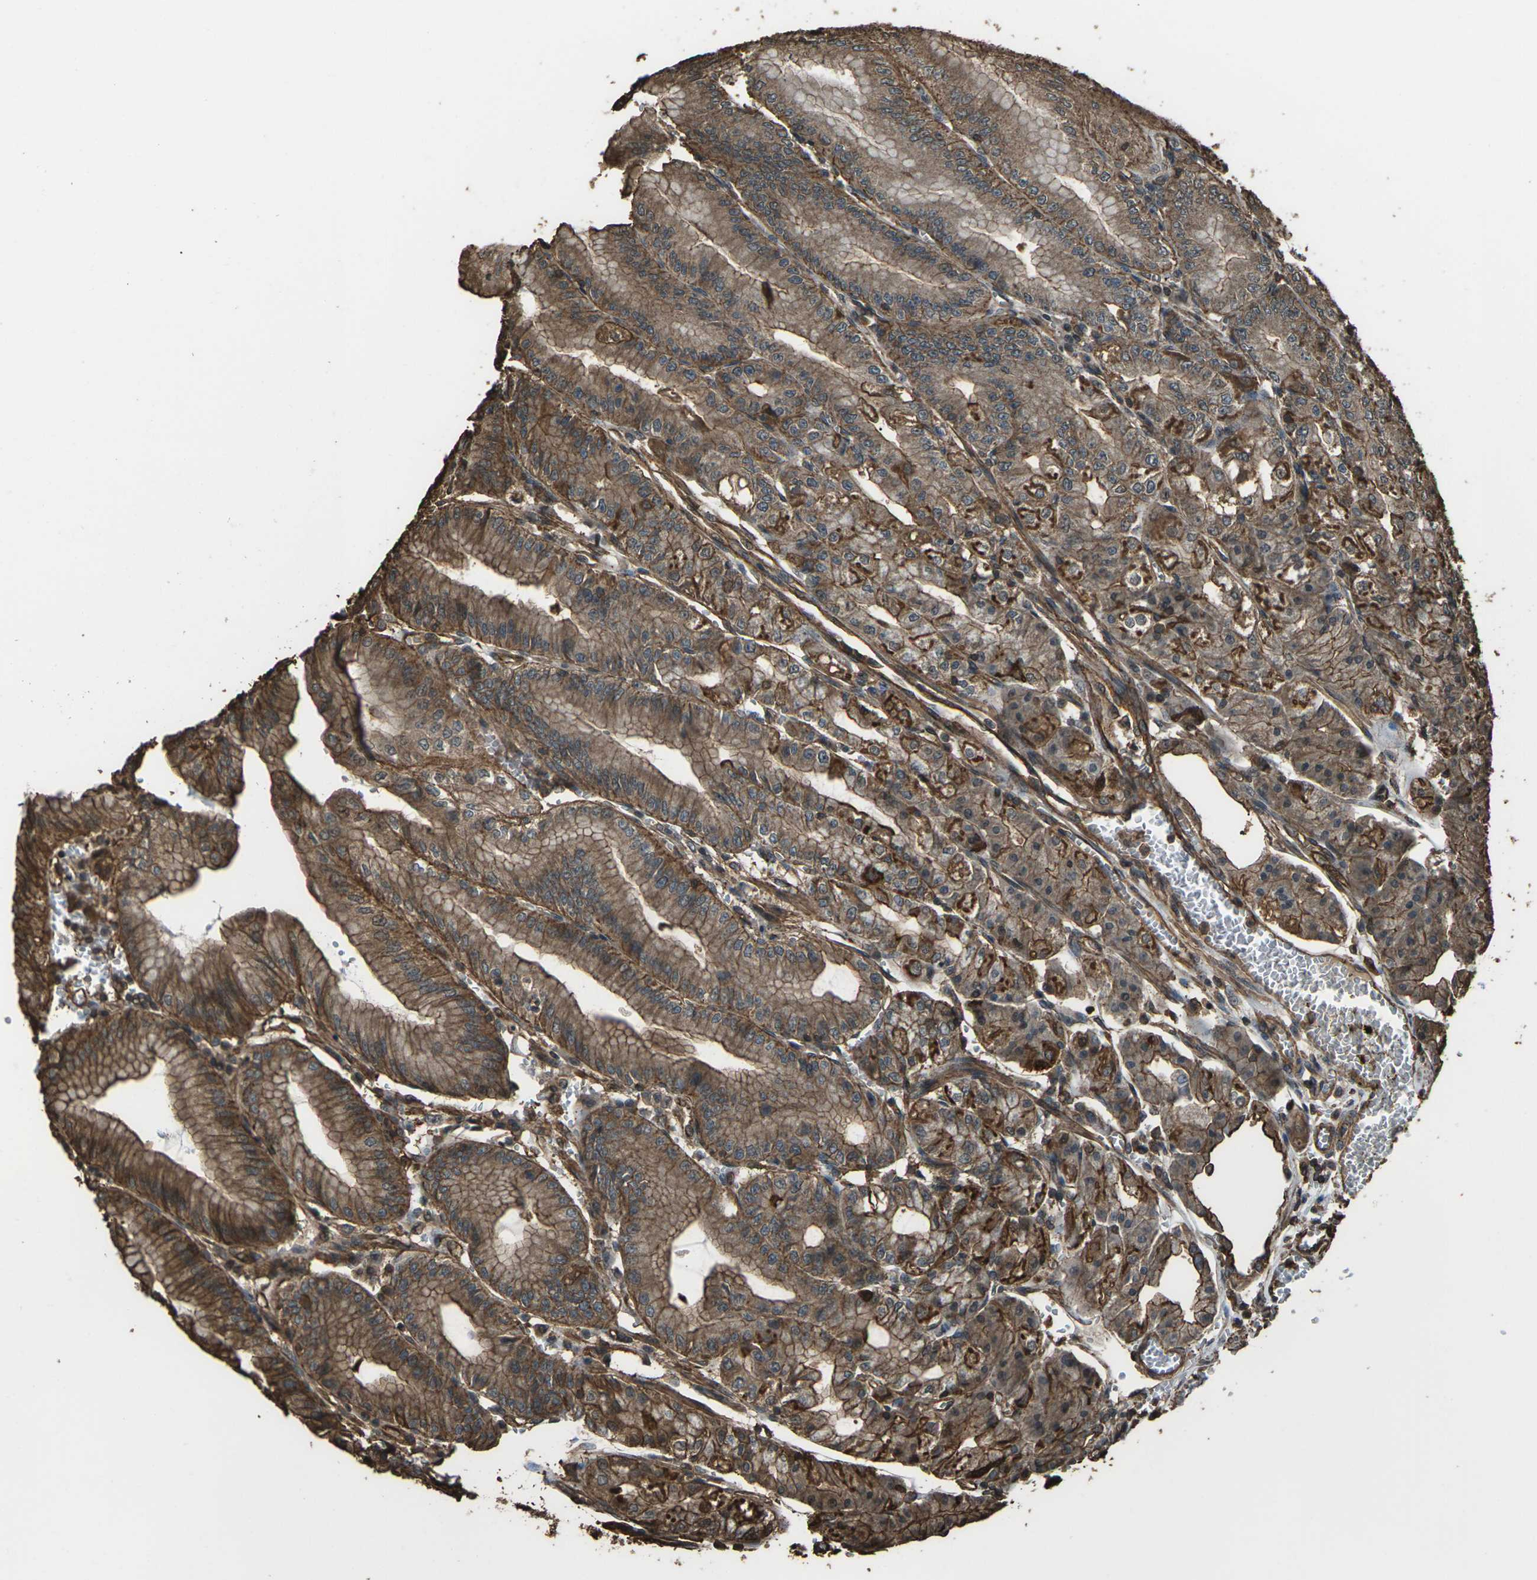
{"staining": {"intensity": "moderate", "quantity": ">75%", "location": "cytoplasmic/membranous"}, "tissue": "stomach", "cell_type": "Glandular cells", "image_type": "normal", "snomed": [{"axis": "morphology", "description": "Normal tissue, NOS"}, {"axis": "topography", "description": "Stomach, lower"}], "caption": "Unremarkable stomach reveals moderate cytoplasmic/membranous expression in about >75% of glandular cells, visualized by immunohistochemistry.", "gene": "DHPS", "patient": {"sex": "male", "age": 71}}